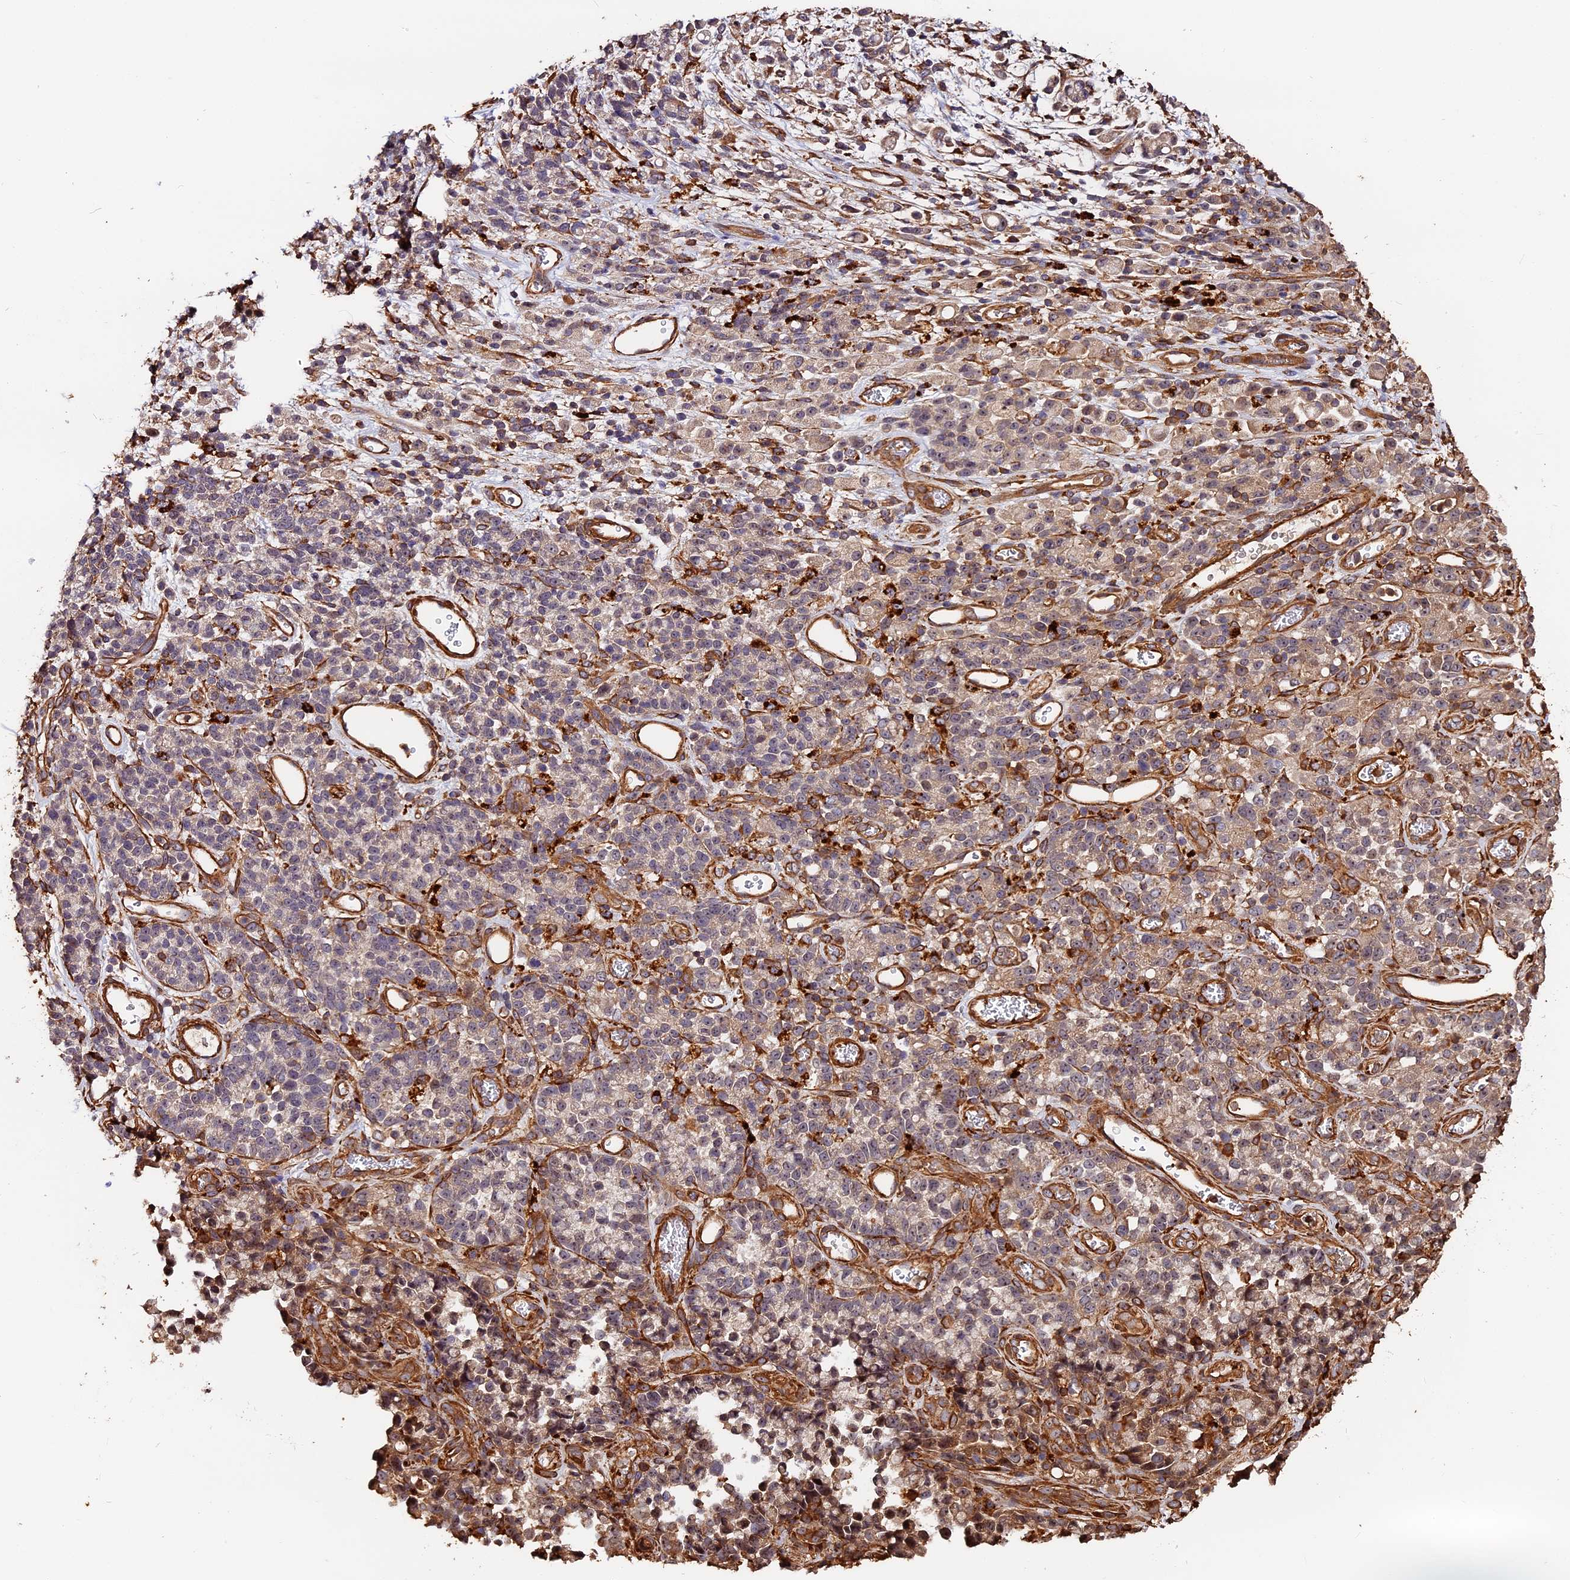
{"staining": {"intensity": "weak", "quantity": "<25%", "location": "cytoplasmic/membranous"}, "tissue": "stomach cancer", "cell_type": "Tumor cells", "image_type": "cancer", "snomed": [{"axis": "morphology", "description": "Adenocarcinoma, NOS"}, {"axis": "topography", "description": "Stomach"}], "caption": "Immunohistochemistry of human stomach cancer (adenocarcinoma) exhibits no positivity in tumor cells. (Immunohistochemistry (ihc), brightfield microscopy, high magnification).", "gene": "MMP15", "patient": {"sex": "female", "age": 60}}